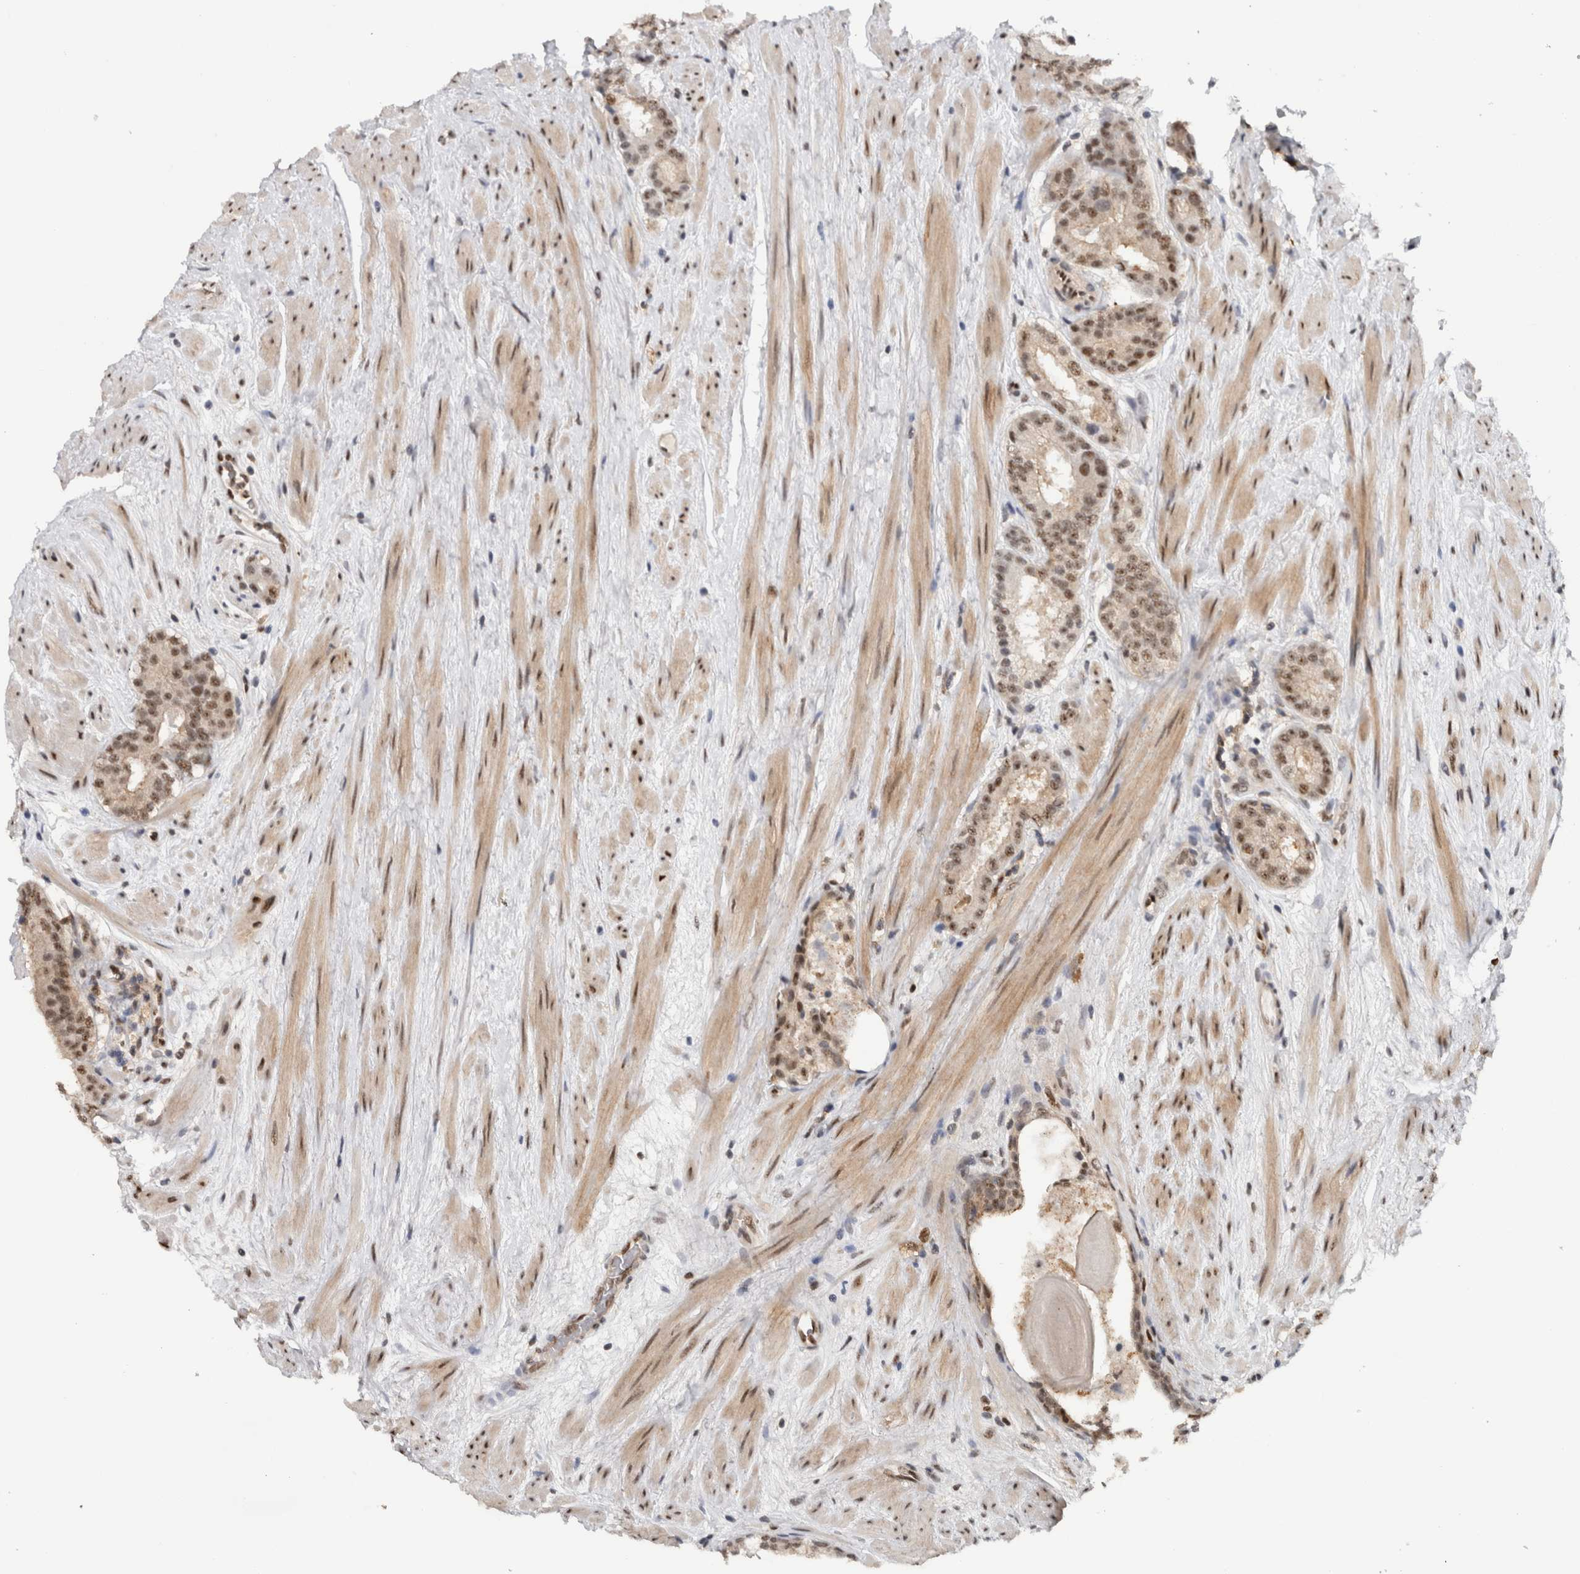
{"staining": {"intensity": "weak", "quantity": ">75%", "location": "nuclear"}, "tissue": "prostate cancer", "cell_type": "Tumor cells", "image_type": "cancer", "snomed": [{"axis": "morphology", "description": "Adenocarcinoma, Low grade"}, {"axis": "topography", "description": "Prostate"}], "caption": "High-power microscopy captured an immunohistochemistry histopathology image of prostate cancer (adenocarcinoma (low-grade)), revealing weak nuclear staining in approximately >75% of tumor cells.", "gene": "RPS6KA2", "patient": {"sex": "male", "age": 69}}